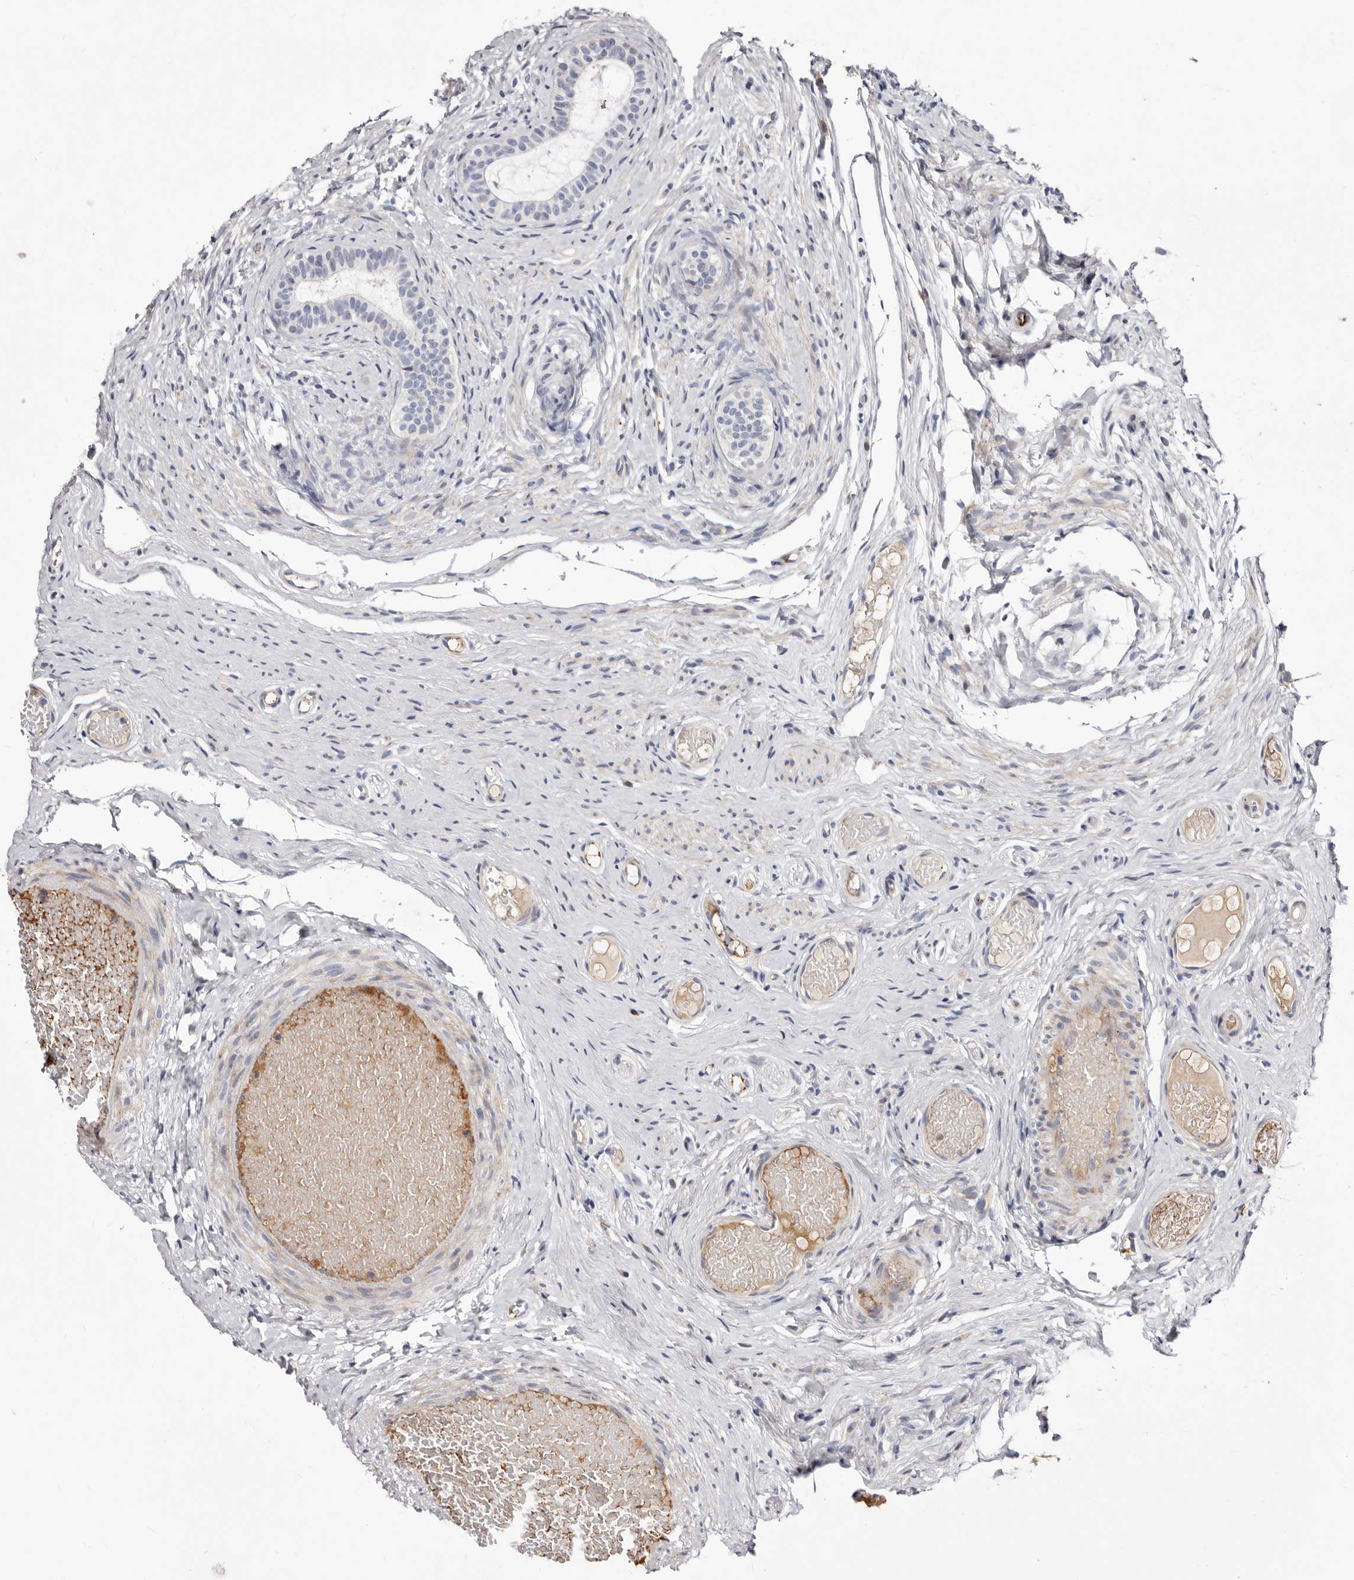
{"staining": {"intensity": "weak", "quantity": "<25%", "location": "cytoplasmic/membranous"}, "tissue": "epididymis", "cell_type": "Glandular cells", "image_type": "normal", "snomed": [{"axis": "morphology", "description": "Normal tissue, NOS"}, {"axis": "topography", "description": "Epididymis"}], "caption": "A high-resolution micrograph shows immunohistochemistry (IHC) staining of unremarkable epididymis, which reveals no significant positivity in glandular cells. The staining was performed using DAB to visualize the protein expression in brown, while the nuclei were stained in blue with hematoxylin (Magnification: 20x).", "gene": "NUBPL", "patient": {"sex": "male", "age": 9}}